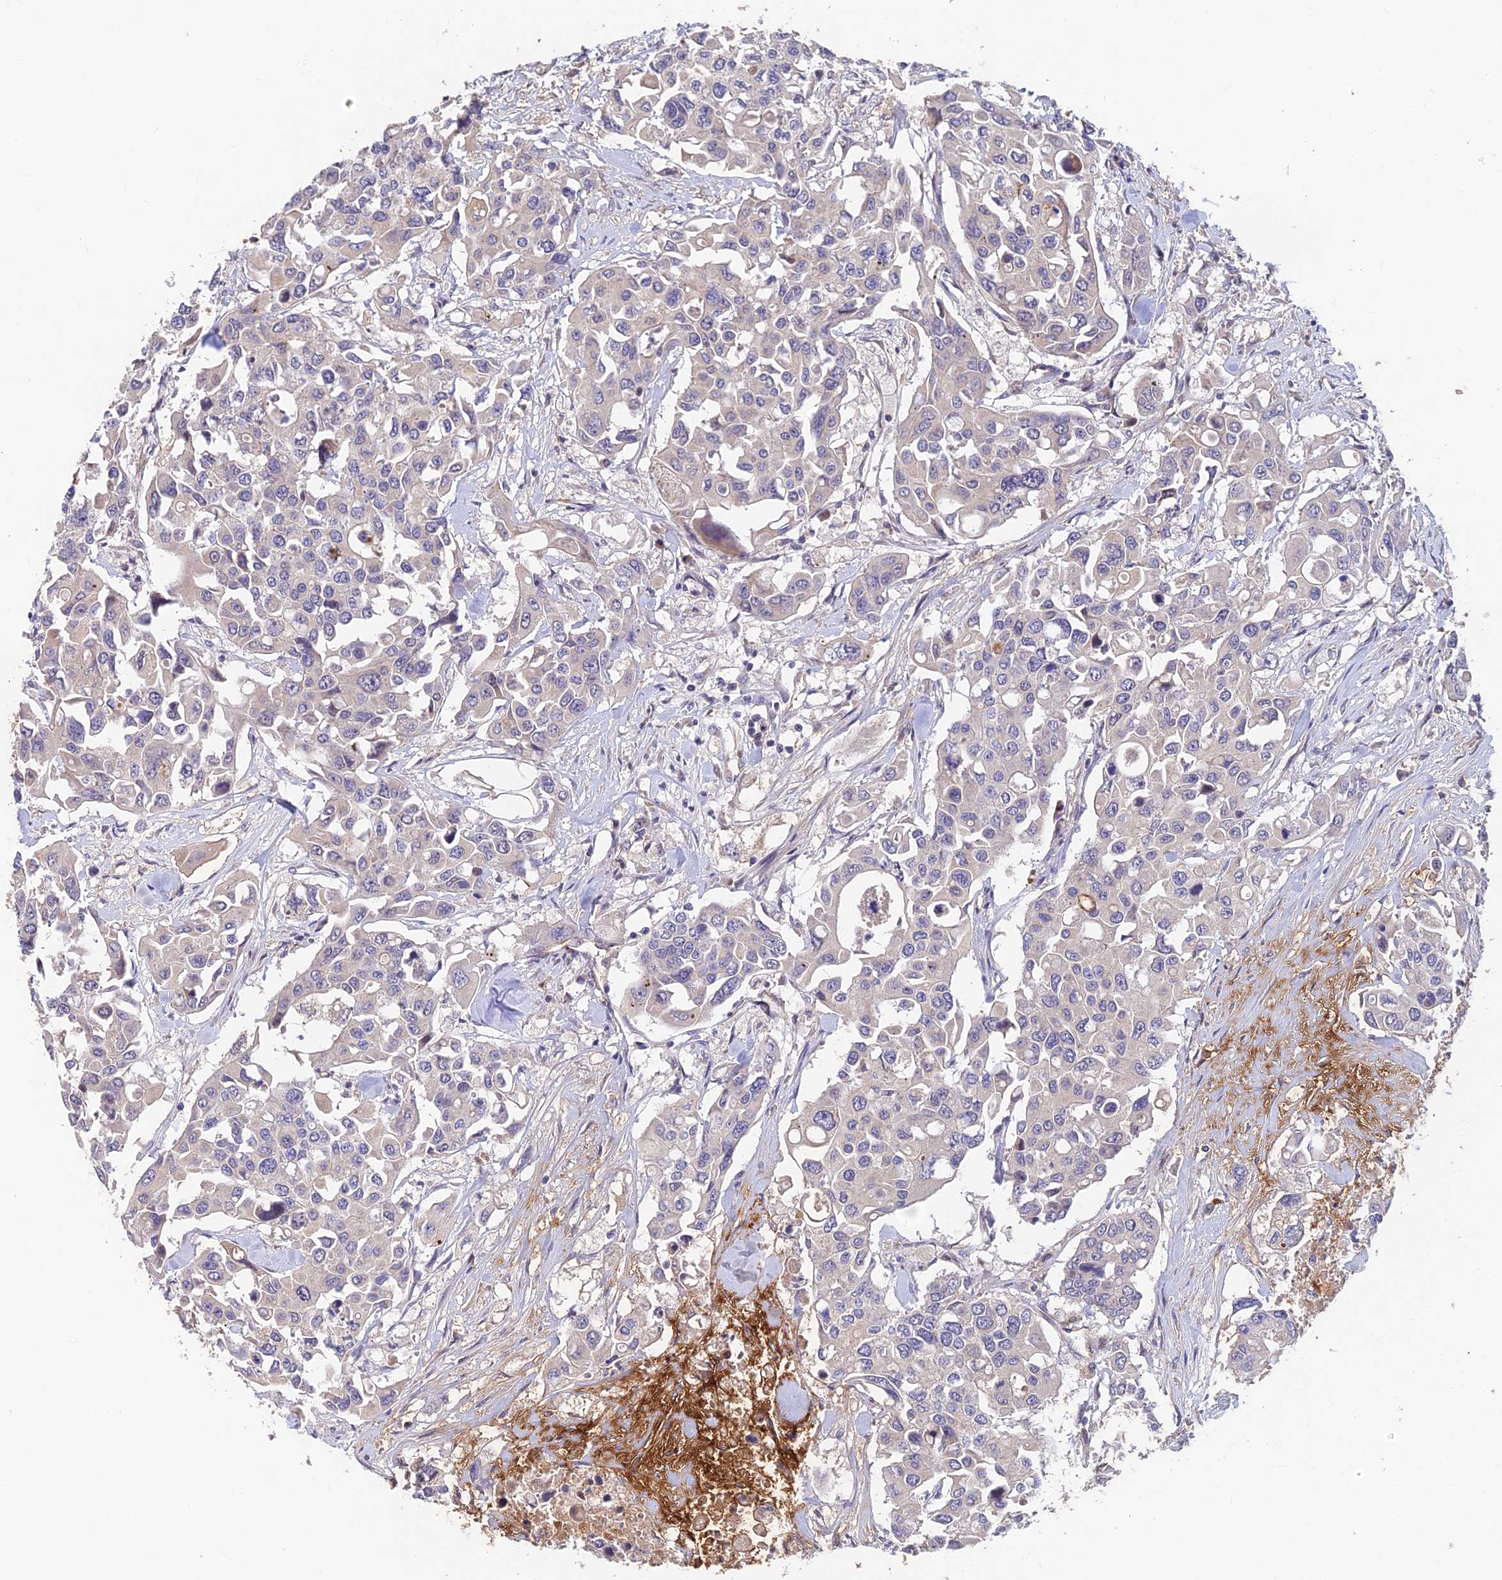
{"staining": {"intensity": "negative", "quantity": "none", "location": "none"}, "tissue": "colorectal cancer", "cell_type": "Tumor cells", "image_type": "cancer", "snomed": [{"axis": "morphology", "description": "Adenocarcinoma, NOS"}, {"axis": "topography", "description": "Colon"}], "caption": "Photomicrograph shows no protein expression in tumor cells of adenocarcinoma (colorectal) tissue.", "gene": "ADAMTS13", "patient": {"sex": "male", "age": 77}}